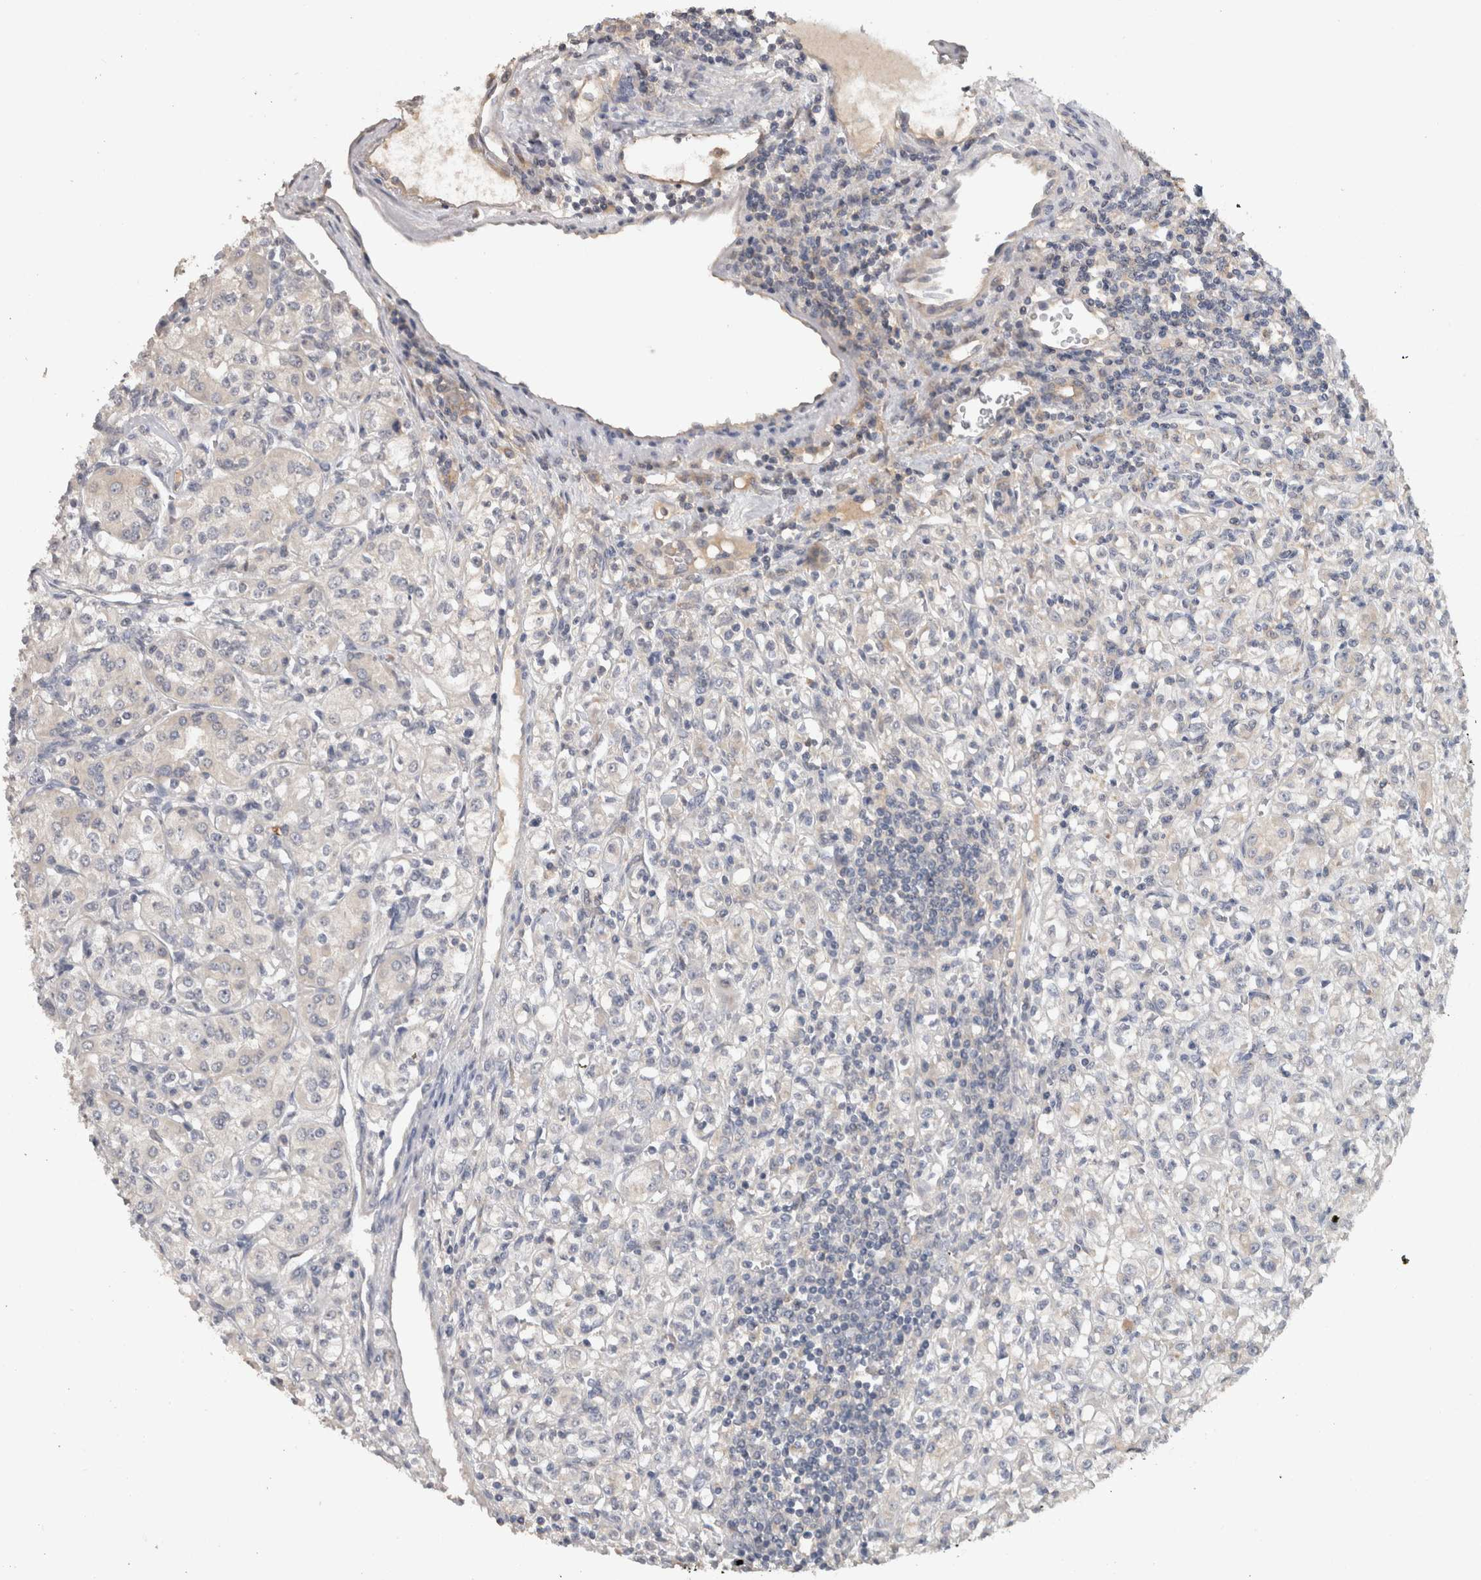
{"staining": {"intensity": "negative", "quantity": "none", "location": "none"}, "tissue": "renal cancer", "cell_type": "Tumor cells", "image_type": "cancer", "snomed": [{"axis": "morphology", "description": "Adenocarcinoma, NOS"}, {"axis": "topography", "description": "Kidney"}], "caption": "Human renal cancer (adenocarcinoma) stained for a protein using IHC demonstrates no positivity in tumor cells.", "gene": "HEXD", "patient": {"sex": "male", "age": 77}}